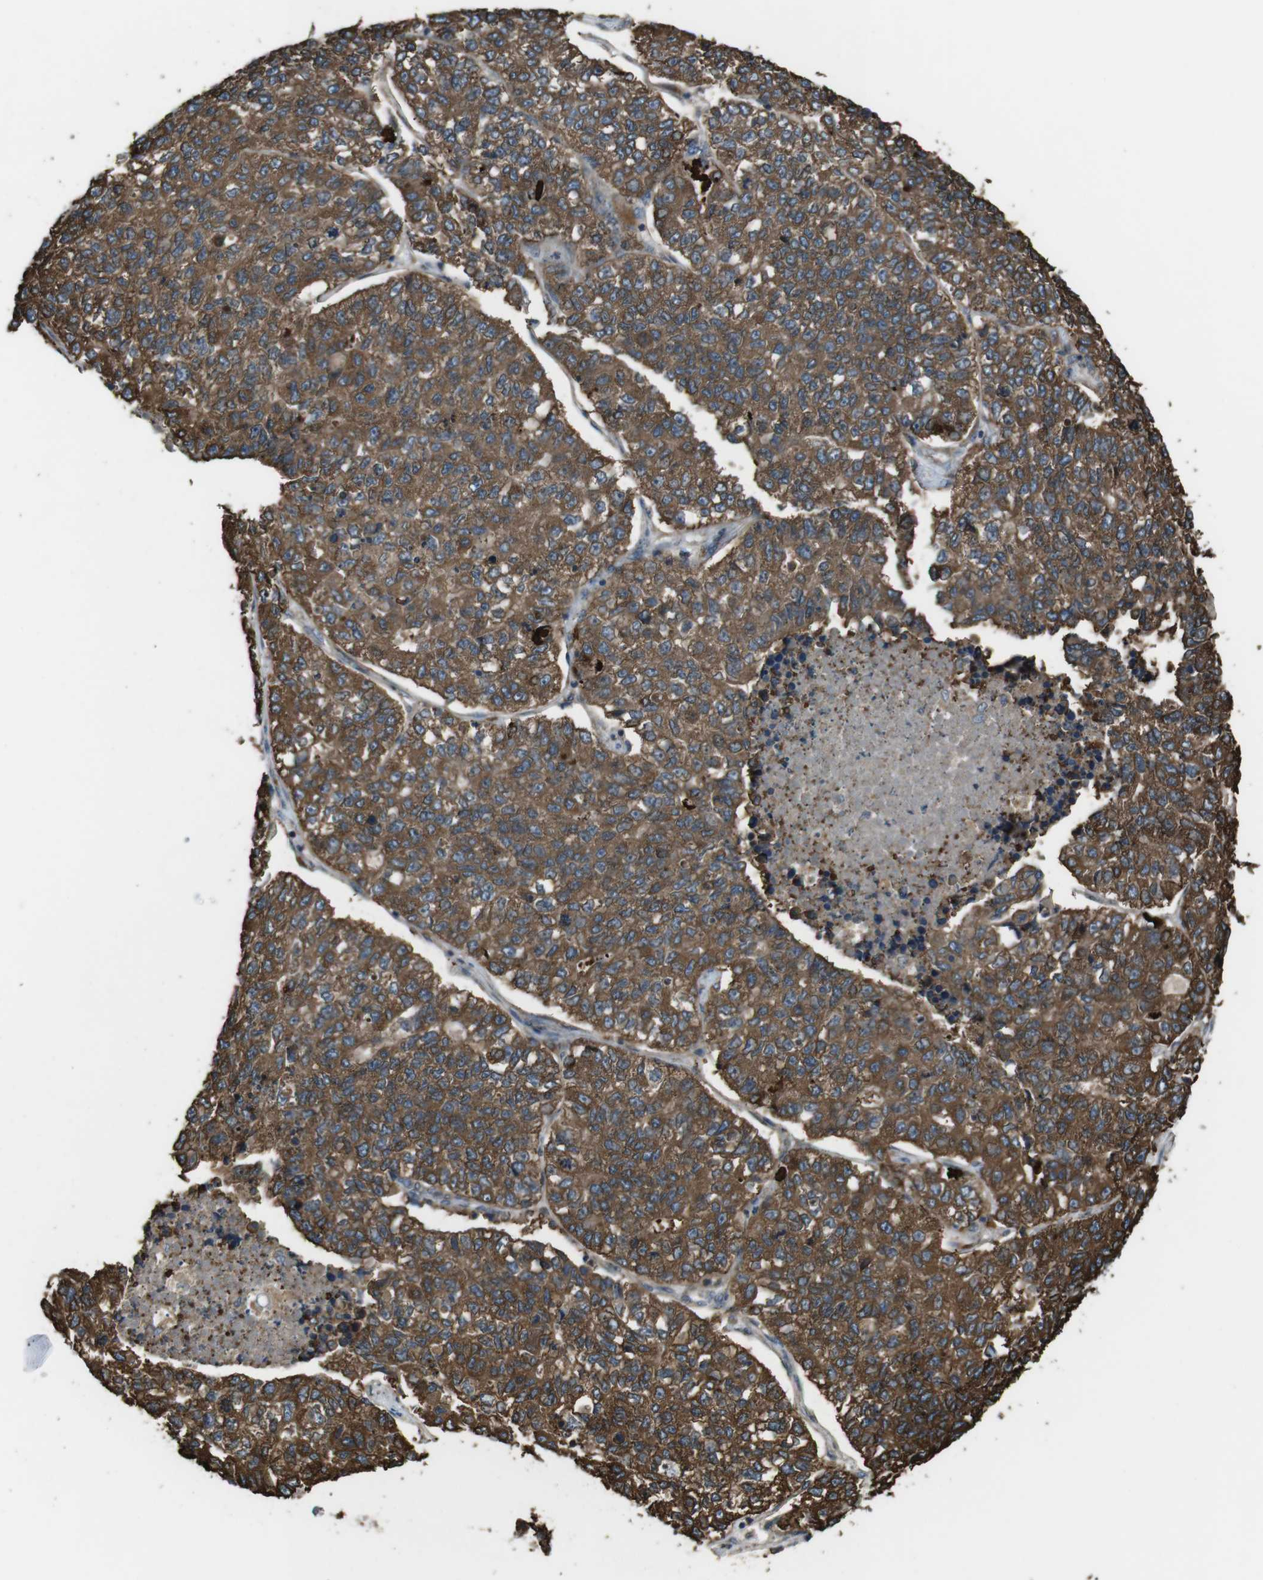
{"staining": {"intensity": "strong", "quantity": ">75%", "location": "cytoplasmic/membranous"}, "tissue": "lung cancer", "cell_type": "Tumor cells", "image_type": "cancer", "snomed": [{"axis": "morphology", "description": "Adenocarcinoma, NOS"}, {"axis": "topography", "description": "Lung"}], "caption": "An image showing strong cytoplasmic/membranous staining in about >75% of tumor cells in adenocarcinoma (lung), as visualized by brown immunohistochemical staining.", "gene": "SLC22A23", "patient": {"sex": "male", "age": 49}}